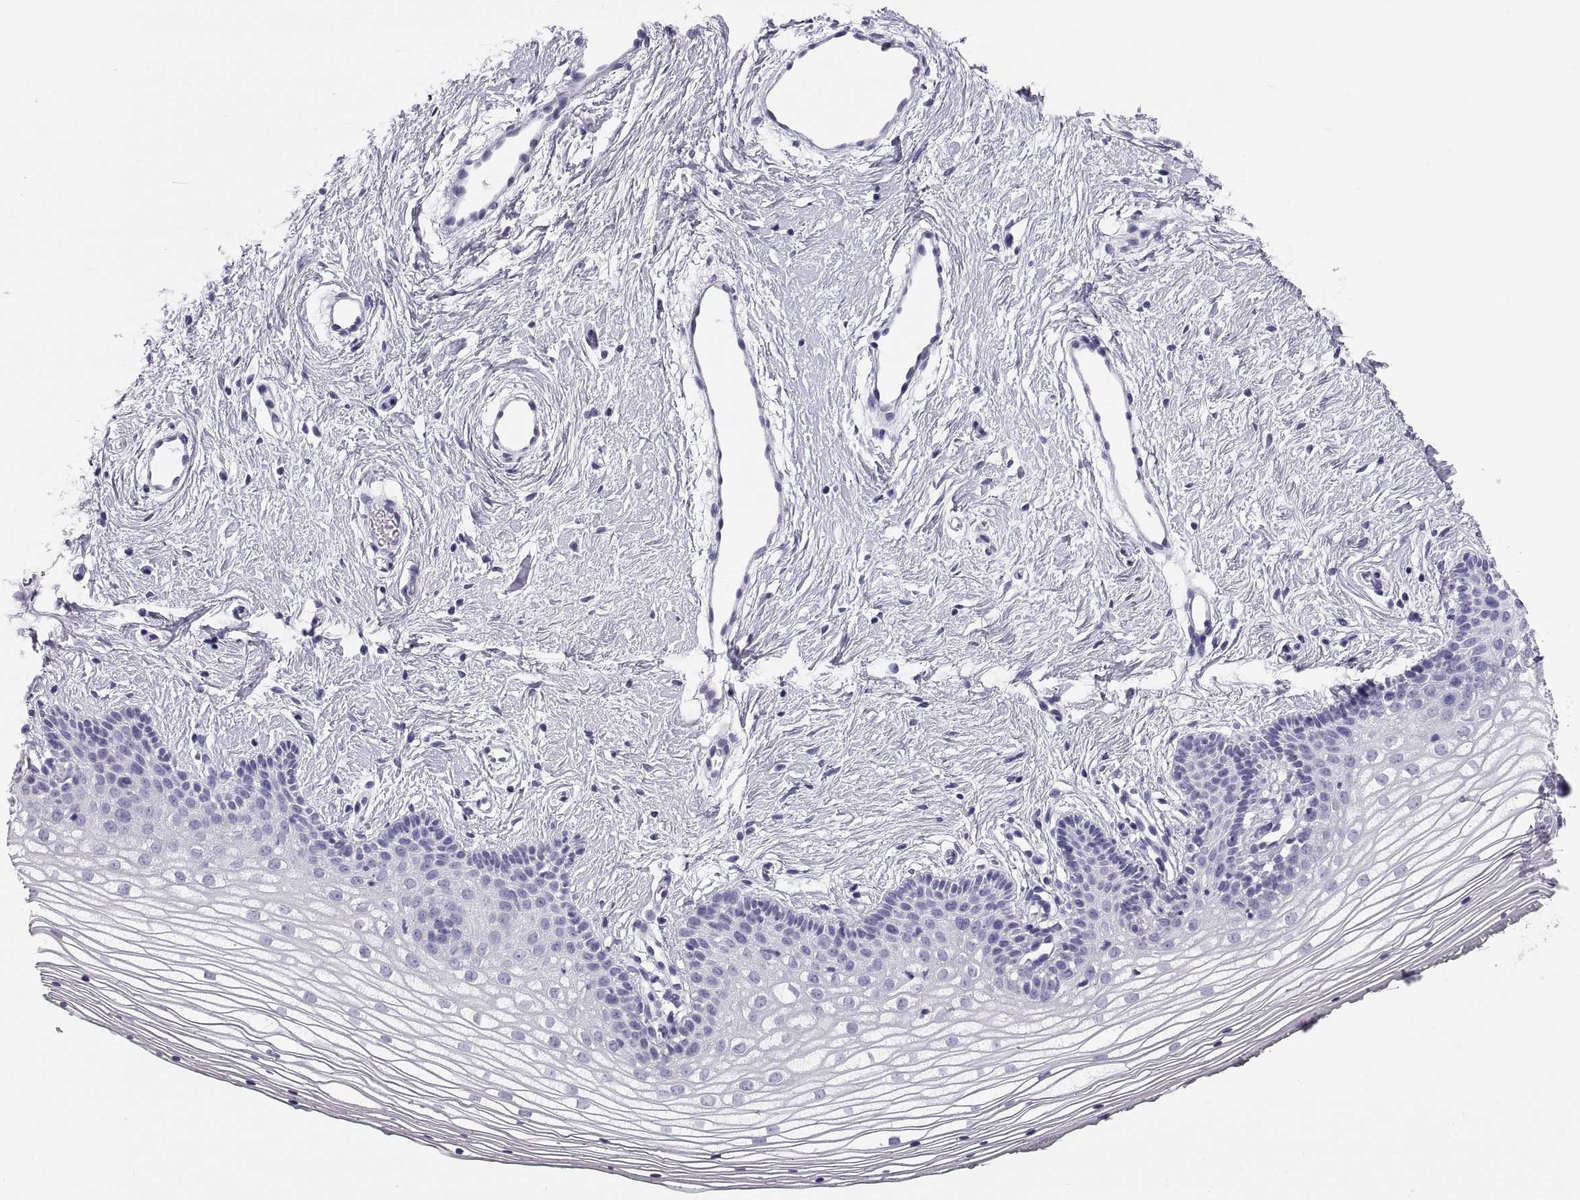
{"staining": {"intensity": "negative", "quantity": "none", "location": "none"}, "tissue": "vagina", "cell_type": "Squamous epithelial cells", "image_type": "normal", "snomed": [{"axis": "morphology", "description": "Normal tissue, NOS"}, {"axis": "topography", "description": "Vagina"}], "caption": "This is an immunohistochemistry image of benign human vagina. There is no positivity in squamous epithelial cells.", "gene": "PAX2", "patient": {"sex": "female", "age": 36}}